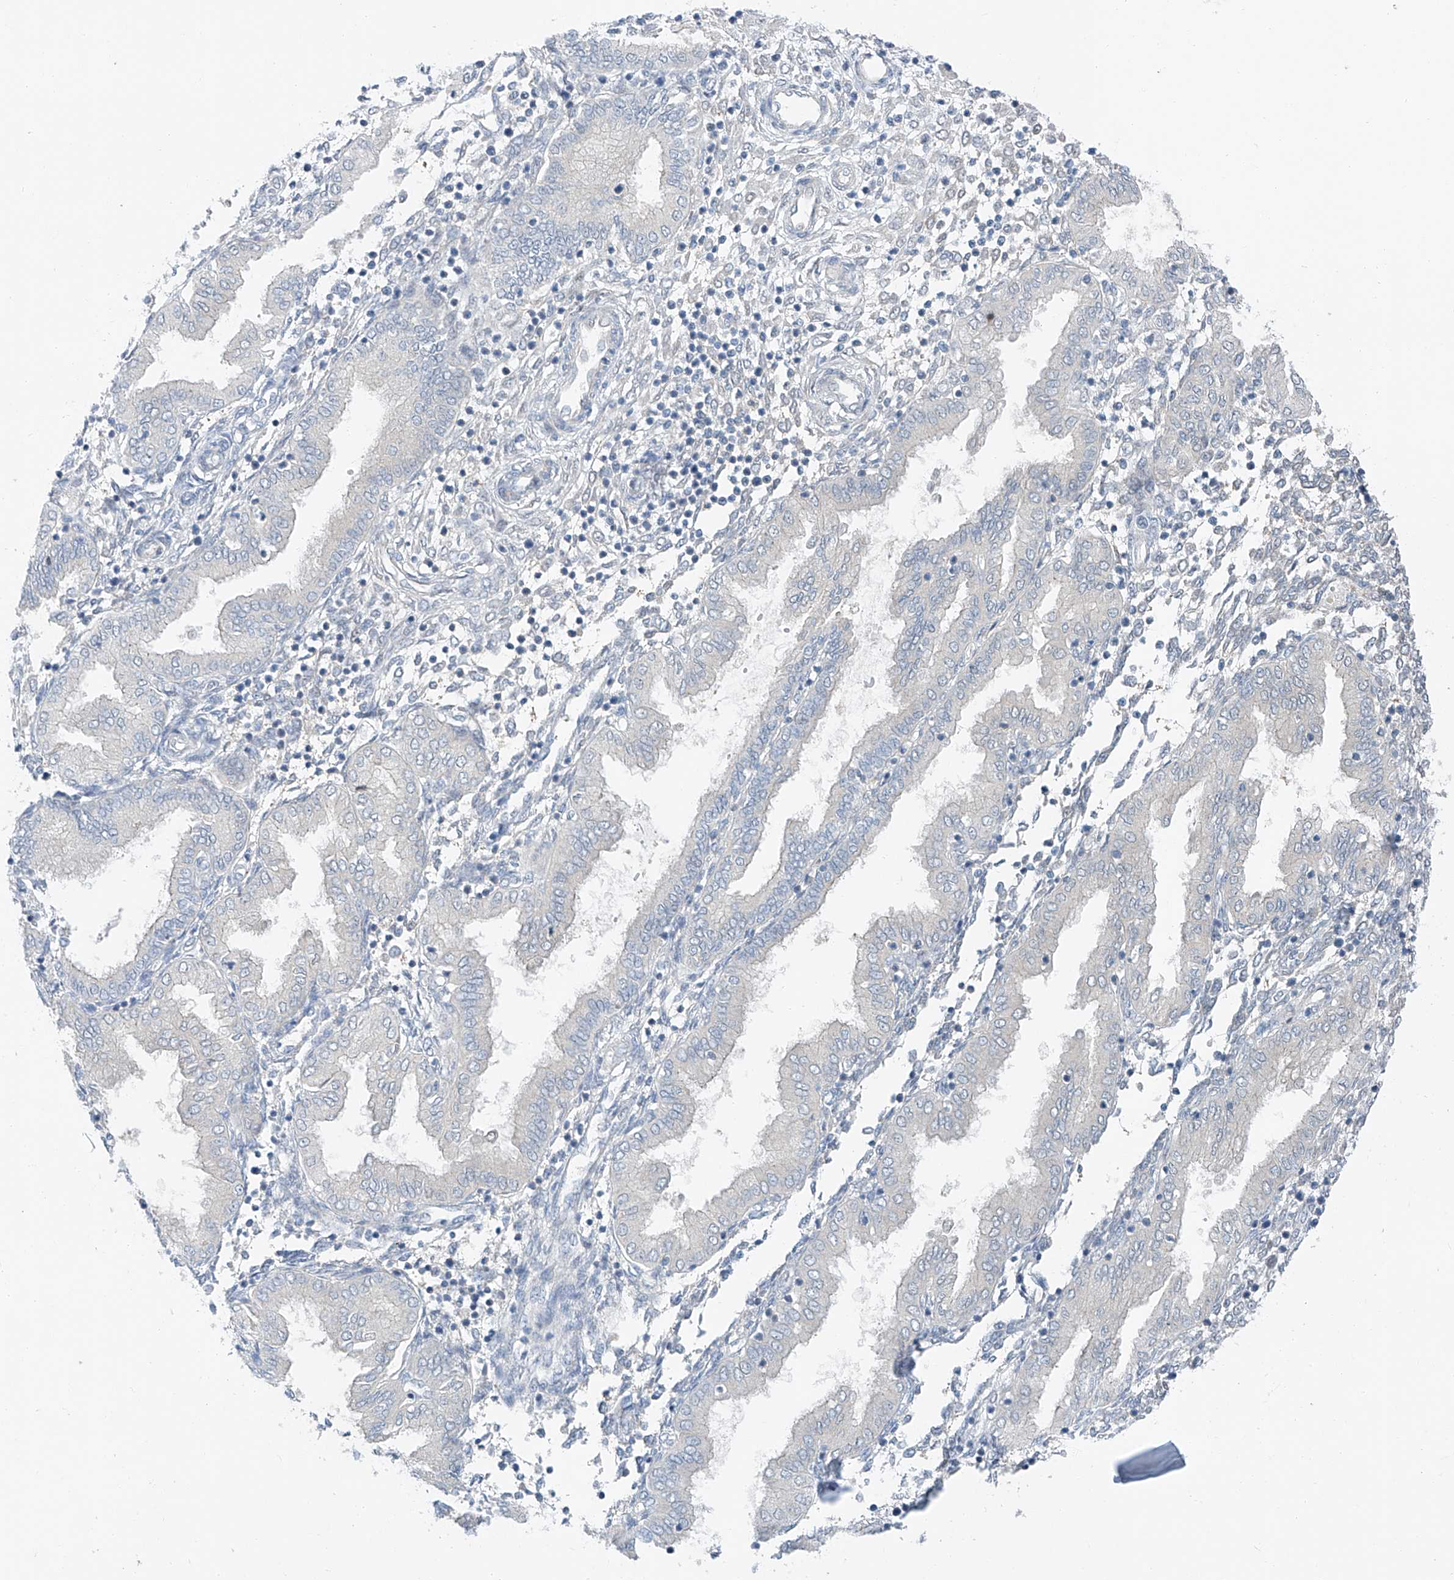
{"staining": {"intensity": "negative", "quantity": "none", "location": "none"}, "tissue": "endometrium", "cell_type": "Cells in endometrial stroma", "image_type": "normal", "snomed": [{"axis": "morphology", "description": "Normal tissue, NOS"}, {"axis": "topography", "description": "Endometrium"}], "caption": "Human endometrium stained for a protein using IHC displays no staining in cells in endometrial stroma.", "gene": "CLDND1", "patient": {"sex": "female", "age": 53}}